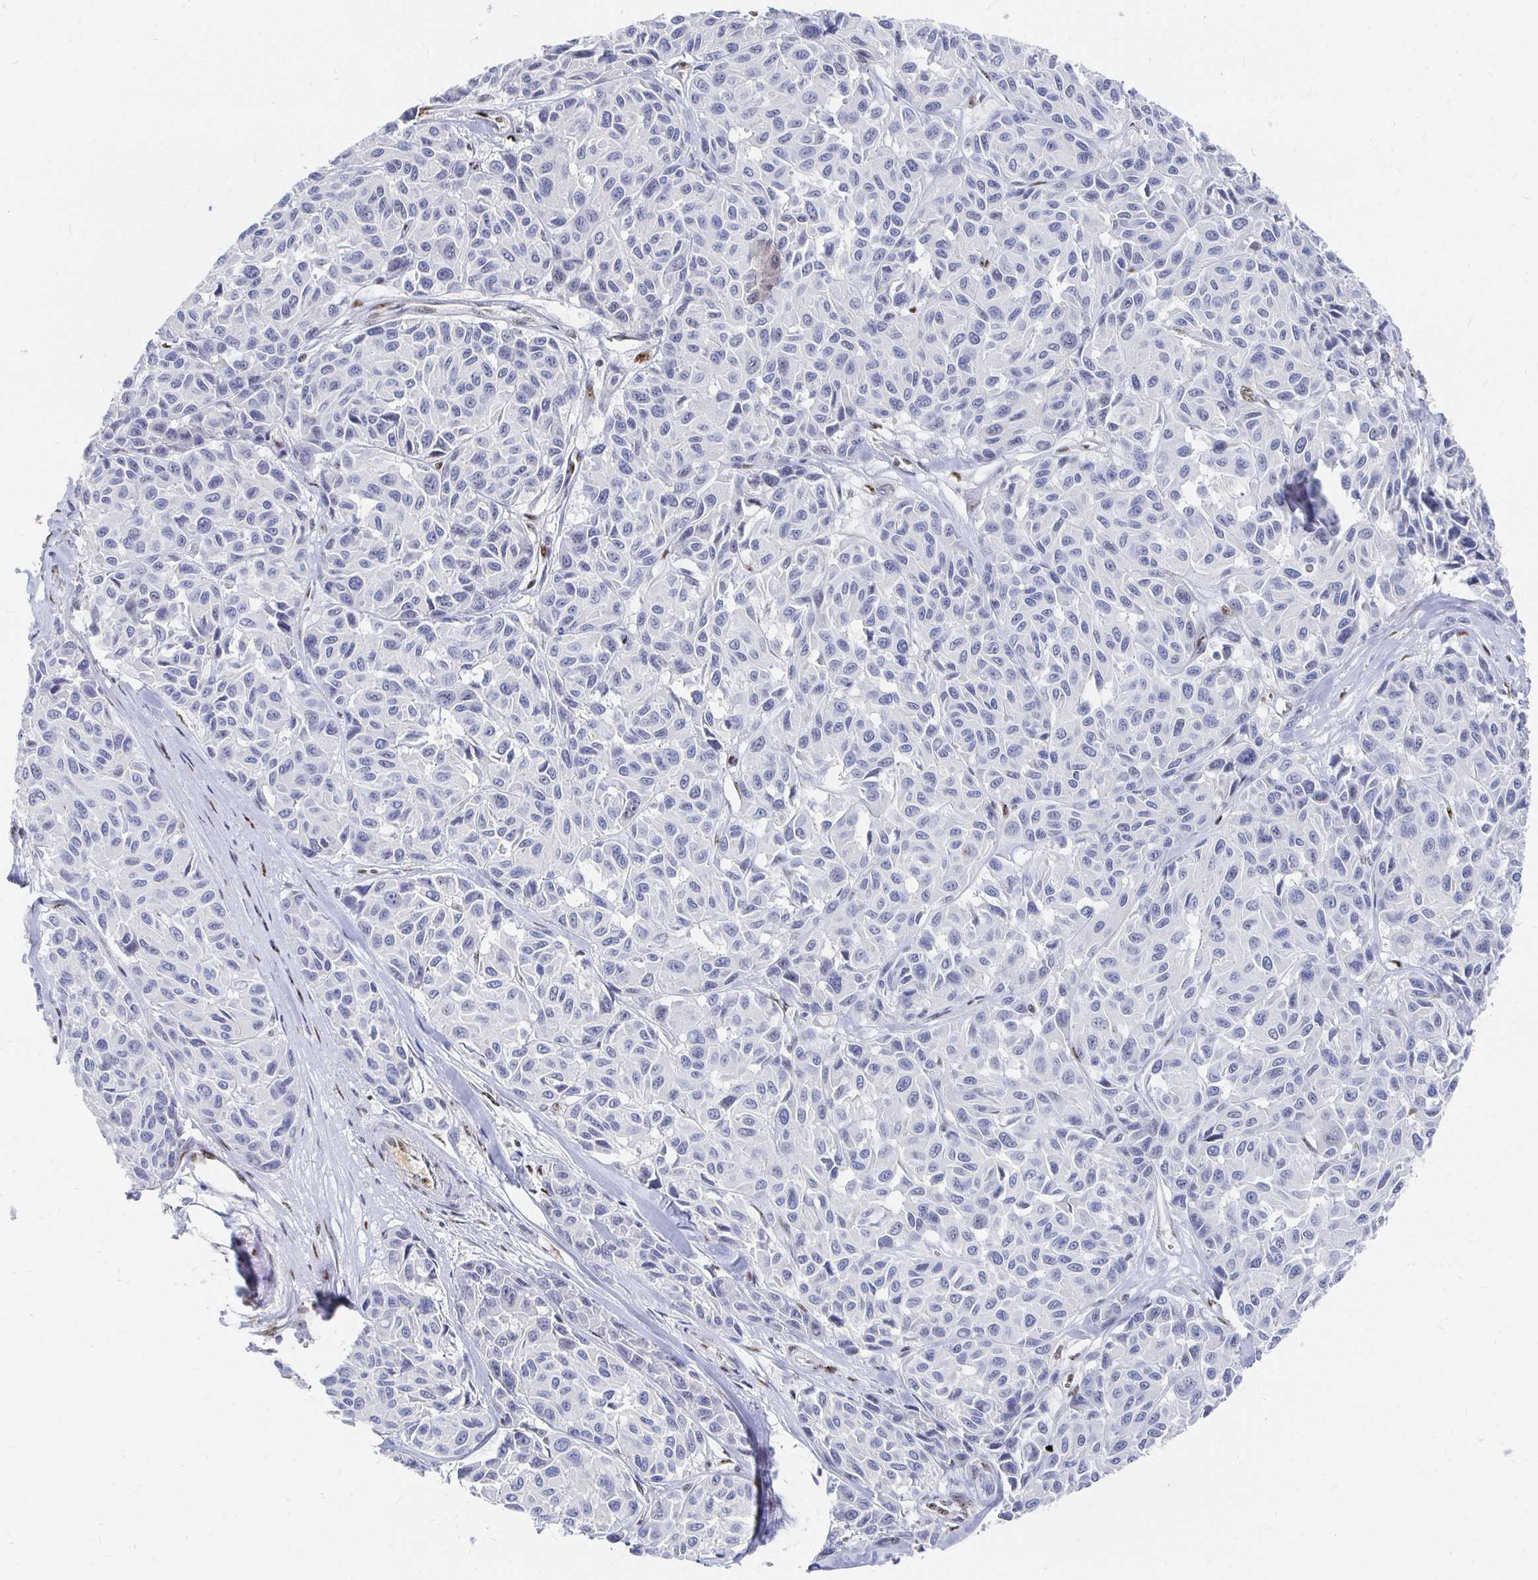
{"staining": {"intensity": "negative", "quantity": "none", "location": "none"}, "tissue": "melanoma", "cell_type": "Tumor cells", "image_type": "cancer", "snomed": [{"axis": "morphology", "description": "Malignant melanoma, NOS"}, {"axis": "topography", "description": "Skin"}], "caption": "Image shows no protein expression in tumor cells of melanoma tissue.", "gene": "CLIC3", "patient": {"sex": "female", "age": 66}}